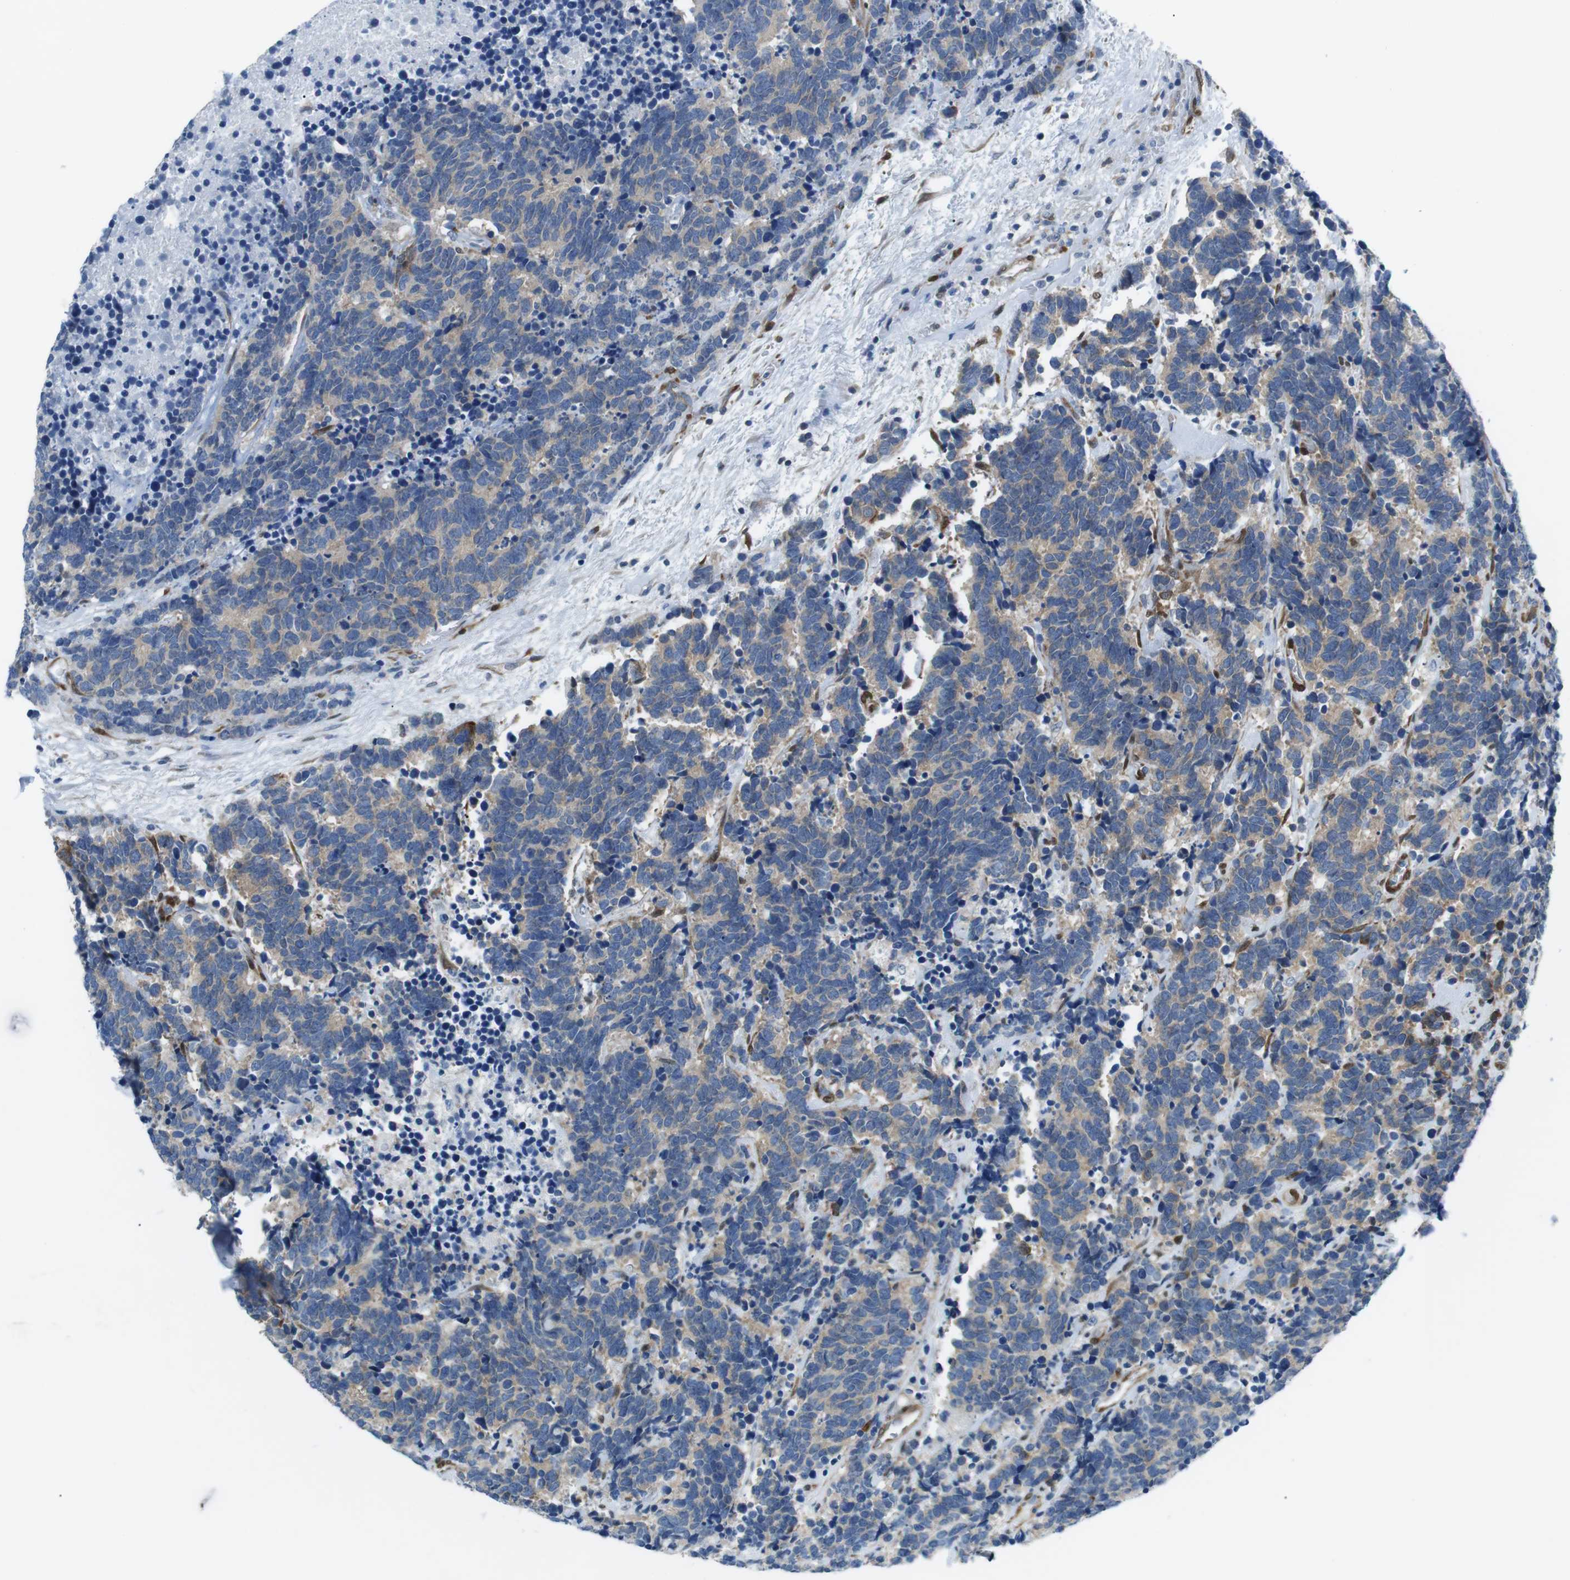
{"staining": {"intensity": "weak", "quantity": "25%-75%", "location": "cytoplasmic/membranous"}, "tissue": "carcinoid", "cell_type": "Tumor cells", "image_type": "cancer", "snomed": [{"axis": "morphology", "description": "Carcinoma, NOS"}, {"axis": "morphology", "description": "Carcinoid, malignant, NOS"}, {"axis": "topography", "description": "Urinary bladder"}], "caption": "A brown stain highlights weak cytoplasmic/membranous expression of a protein in carcinoid tumor cells.", "gene": "PHLDA1", "patient": {"sex": "male", "age": 57}}